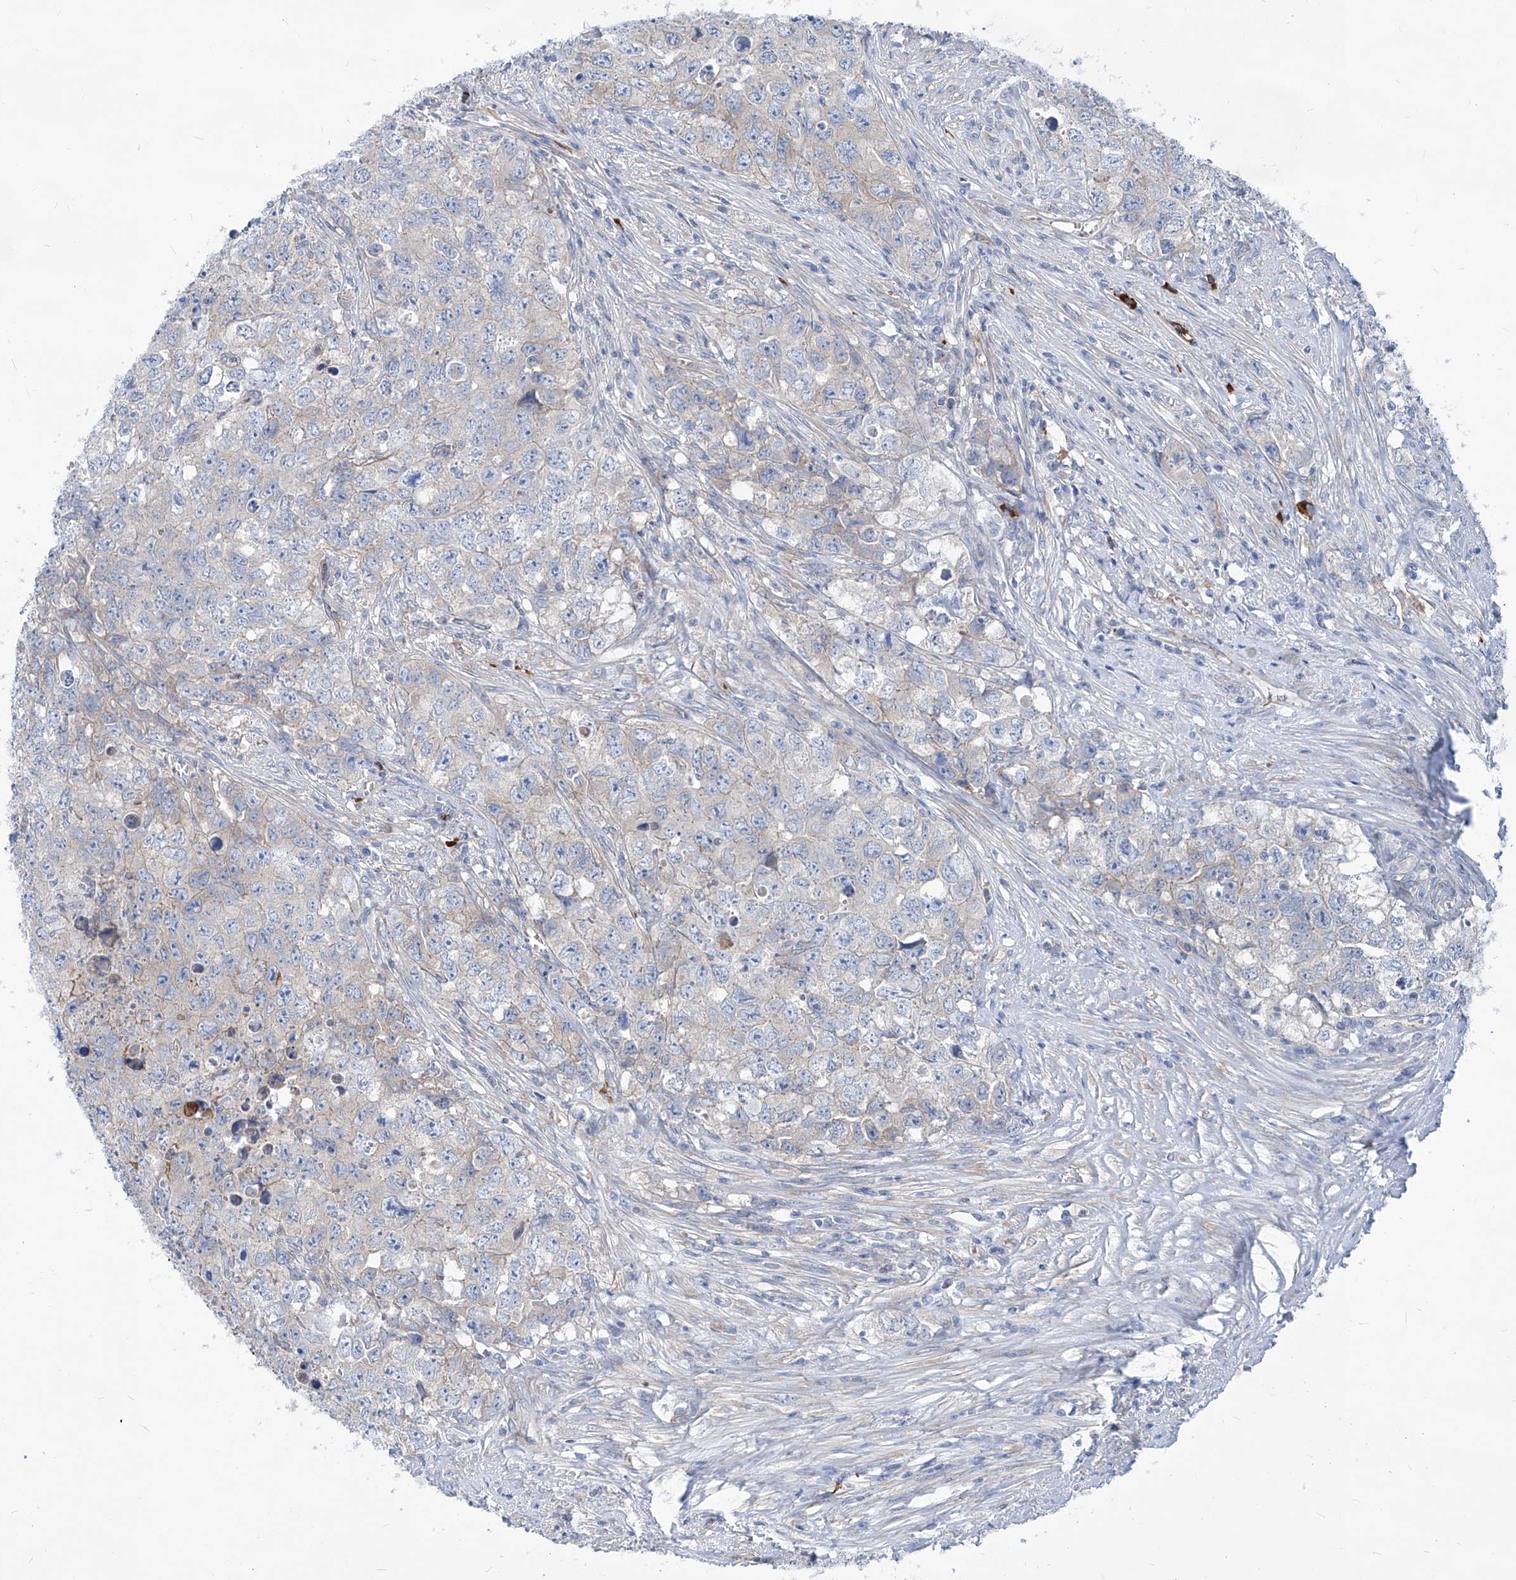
{"staining": {"intensity": "negative", "quantity": "none", "location": "none"}, "tissue": "testis cancer", "cell_type": "Tumor cells", "image_type": "cancer", "snomed": [{"axis": "morphology", "description": "Seminoma, NOS"}, {"axis": "morphology", "description": "Carcinoma, Embryonal, NOS"}, {"axis": "topography", "description": "Testis"}], "caption": "Testis cancer was stained to show a protein in brown. There is no significant expression in tumor cells. (Immunohistochemistry (ihc), brightfield microscopy, high magnification).", "gene": "AKAP10", "patient": {"sex": "male", "age": 43}}